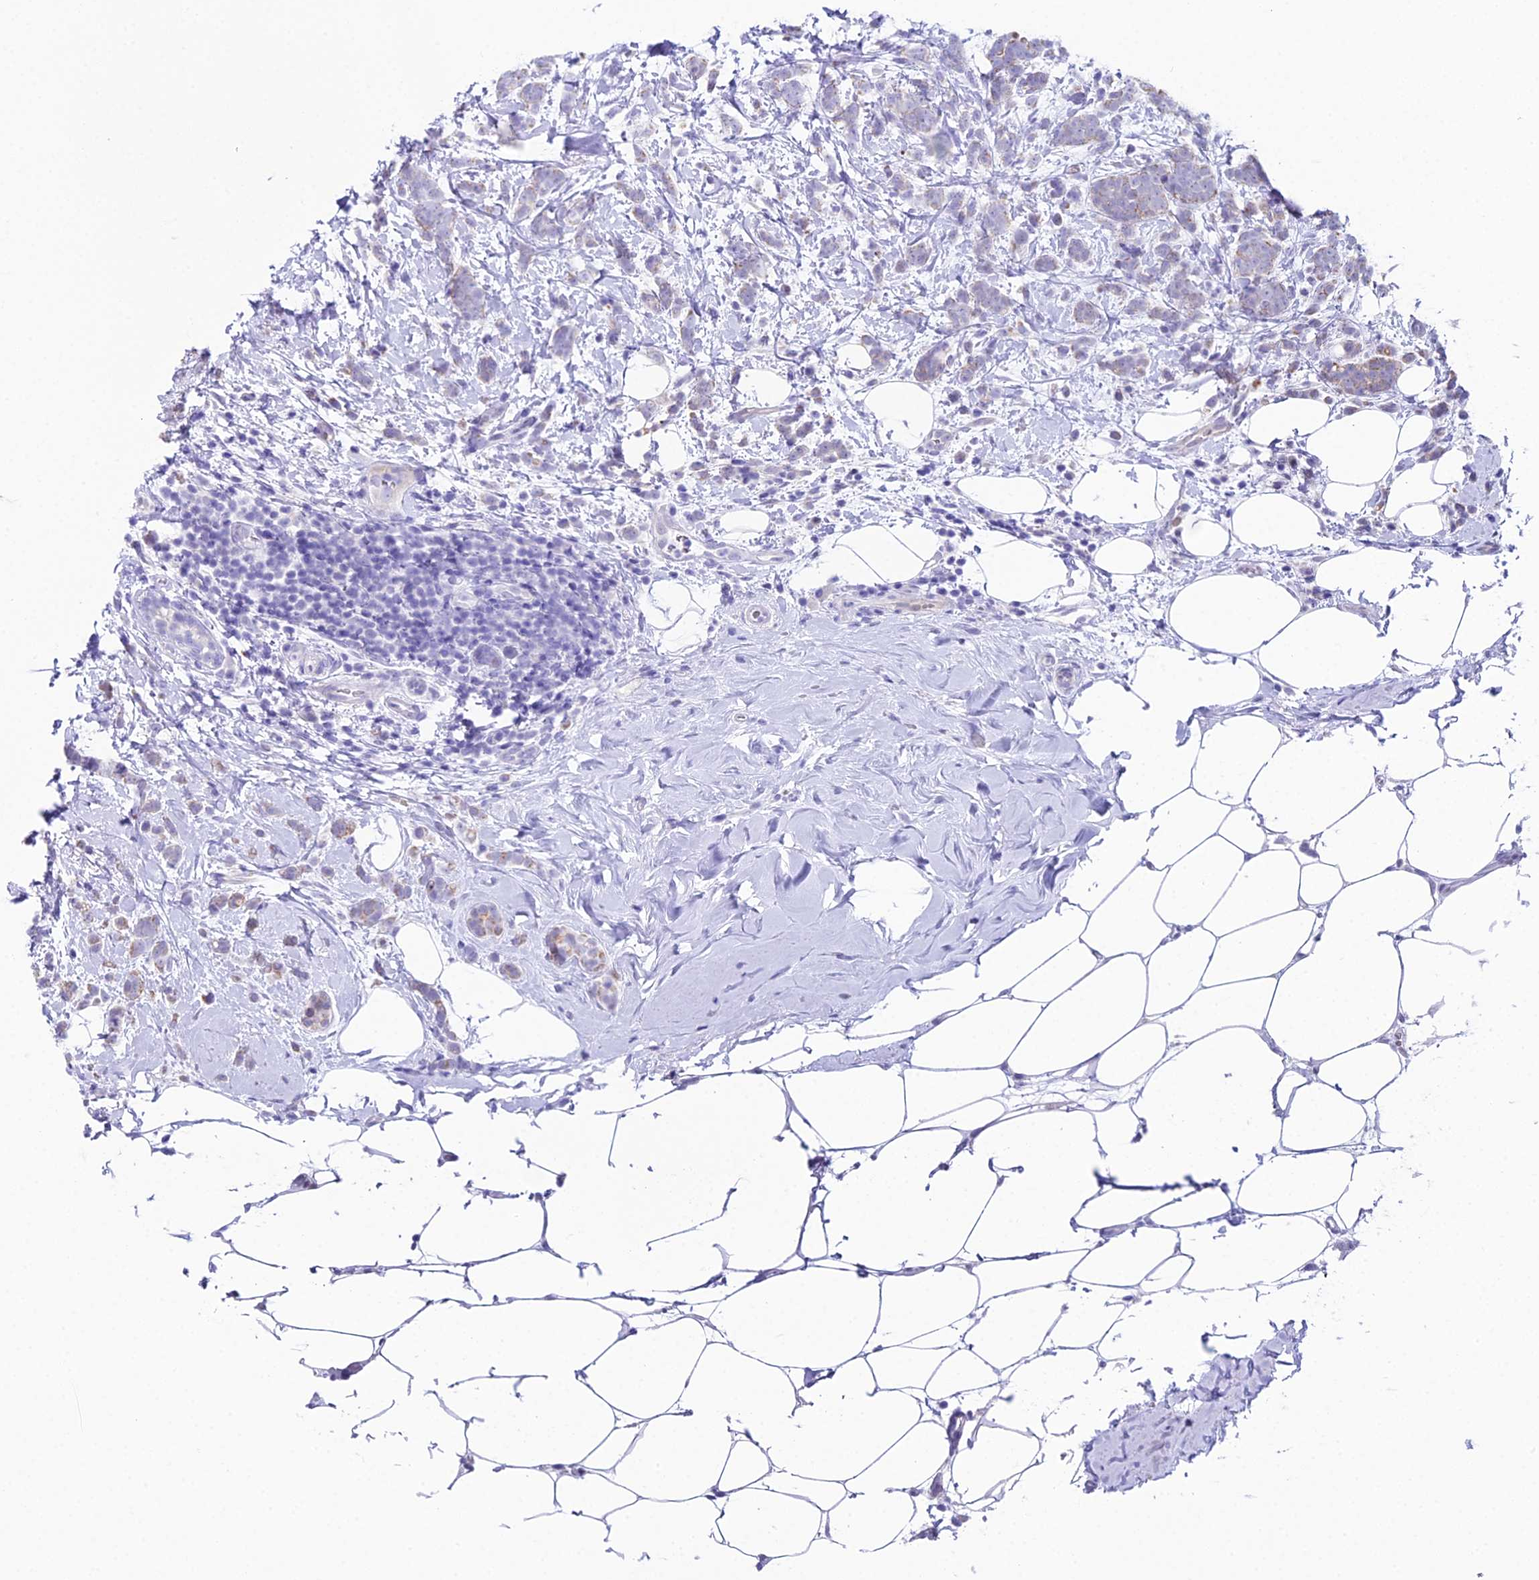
{"staining": {"intensity": "moderate", "quantity": "<25%", "location": "cytoplasmic/membranous"}, "tissue": "breast cancer", "cell_type": "Tumor cells", "image_type": "cancer", "snomed": [{"axis": "morphology", "description": "Lobular carcinoma"}, {"axis": "topography", "description": "Breast"}], "caption": "Tumor cells demonstrate low levels of moderate cytoplasmic/membranous expression in approximately <25% of cells in breast lobular carcinoma.", "gene": "CC2D2A", "patient": {"sex": "female", "age": 58}}